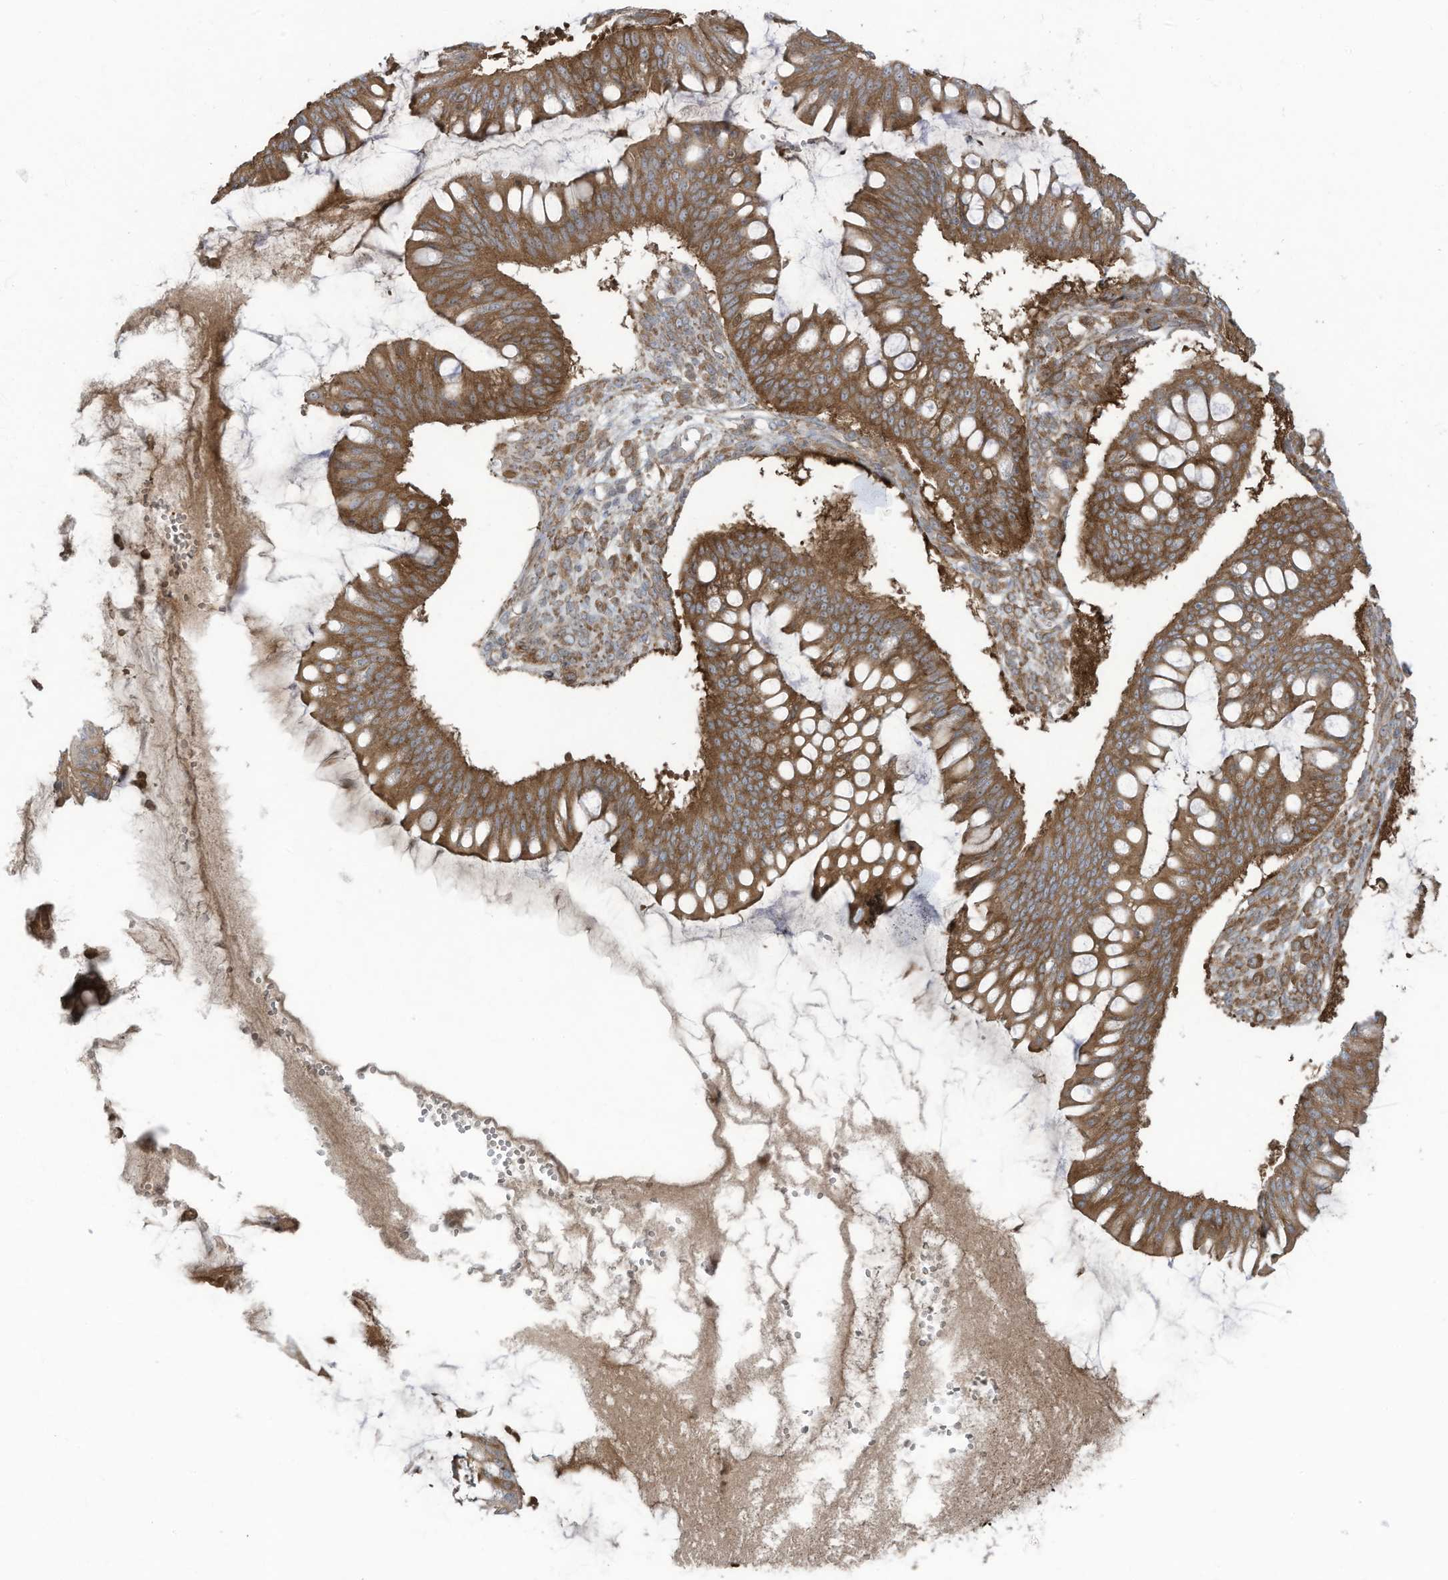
{"staining": {"intensity": "moderate", "quantity": ">75%", "location": "cytoplasmic/membranous"}, "tissue": "ovarian cancer", "cell_type": "Tumor cells", "image_type": "cancer", "snomed": [{"axis": "morphology", "description": "Cystadenocarcinoma, mucinous, NOS"}, {"axis": "topography", "description": "Ovary"}], "caption": "Human mucinous cystadenocarcinoma (ovarian) stained for a protein (brown) demonstrates moderate cytoplasmic/membranous positive expression in approximately >75% of tumor cells.", "gene": "OLA1", "patient": {"sex": "female", "age": 73}}